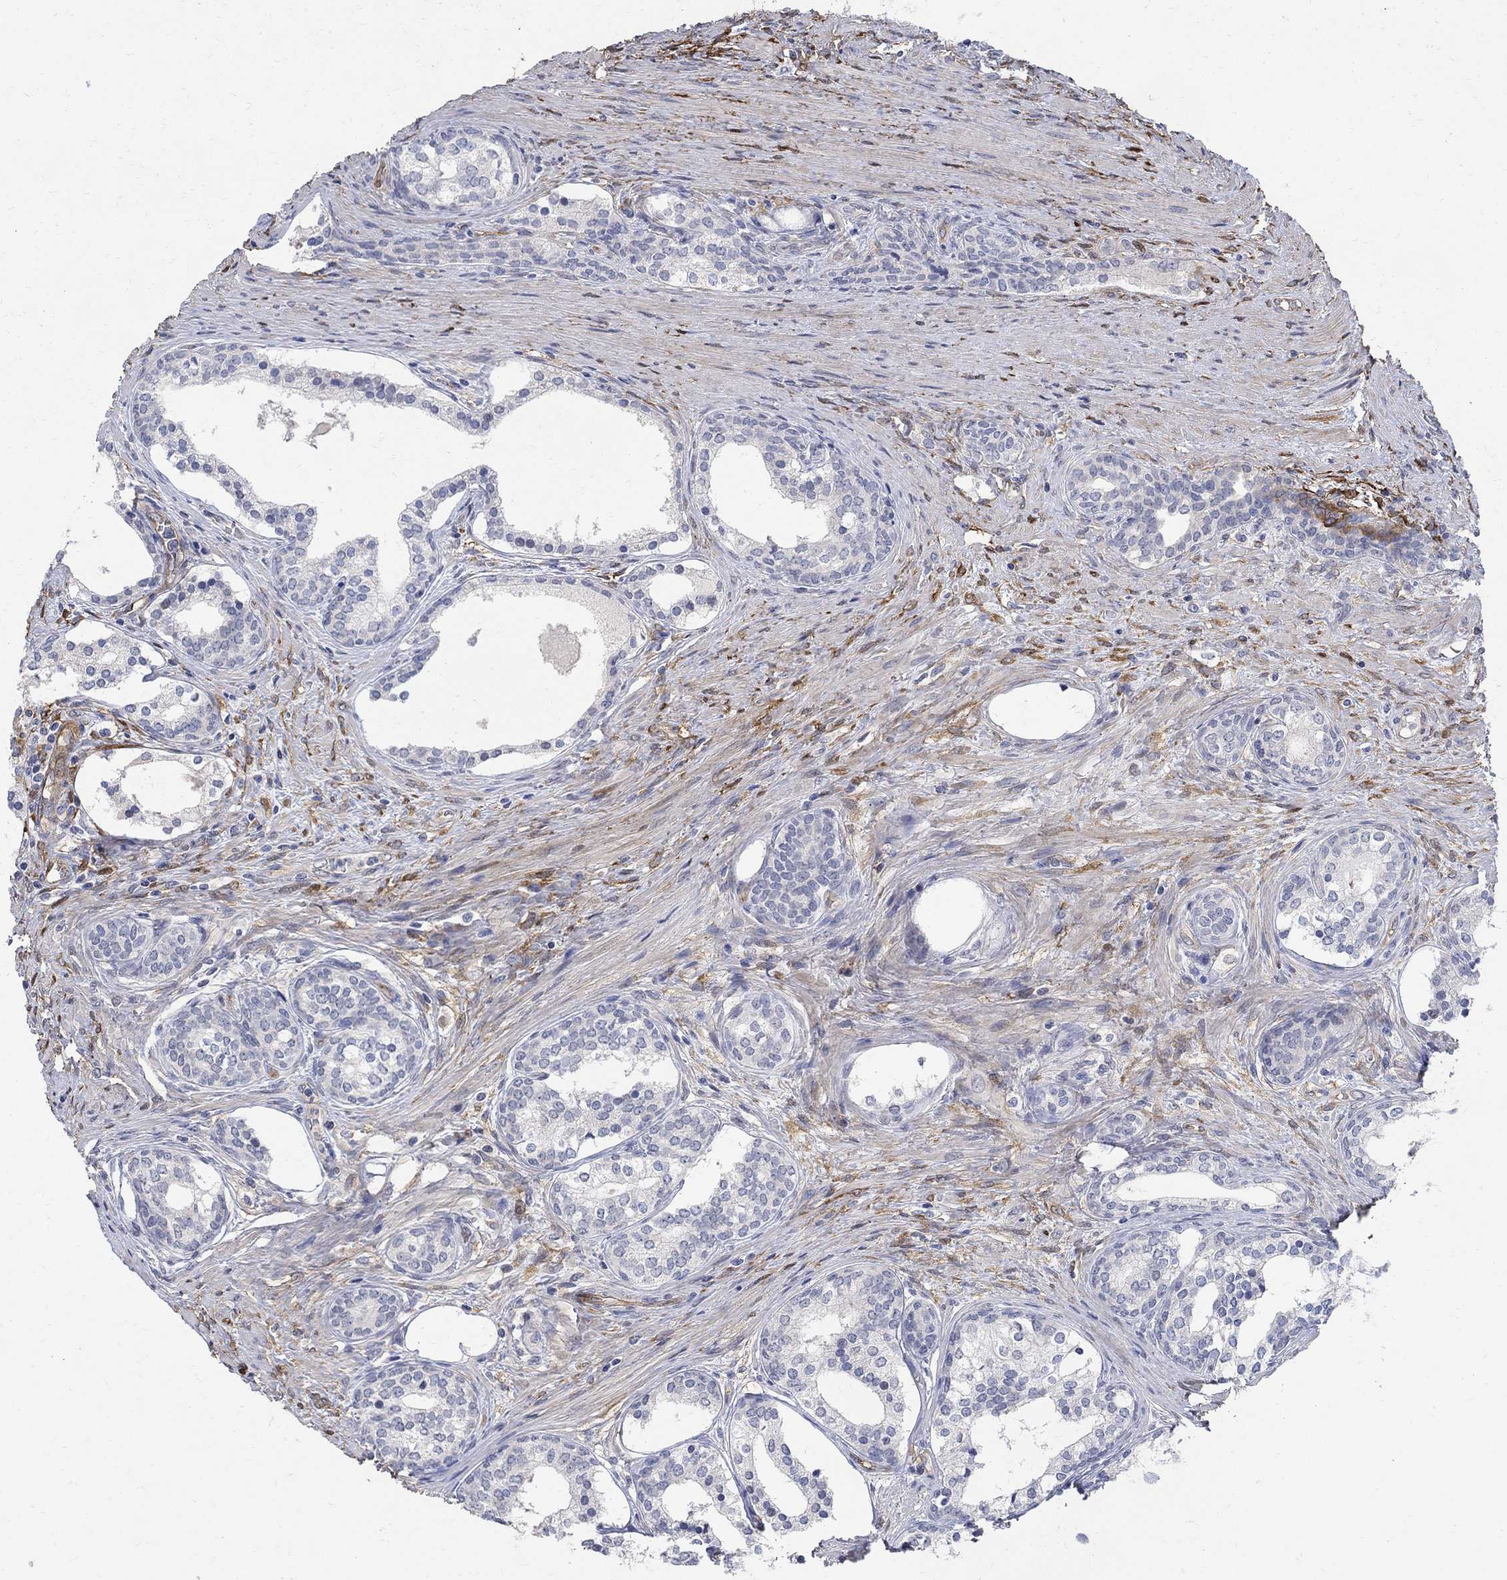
{"staining": {"intensity": "negative", "quantity": "none", "location": "none"}, "tissue": "prostate cancer", "cell_type": "Tumor cells", "image_type": "cancer", "snomed": [{"axis": "morphology", "description": "Adenocarcinoma, NOS"}, {"axis": "morphology", "description": "Adenocarcinoma, High grade"}, {"axis": "topography", "description": "Prostate"}], "caption": "This is an immunohistochemistry (IHC) histopathology image of prostate cancer (high-grade adenocarcinoma). There is no staining in tumor cells.", "gene": "TGM2", "patient": {"sex": "male", "age": 61}}